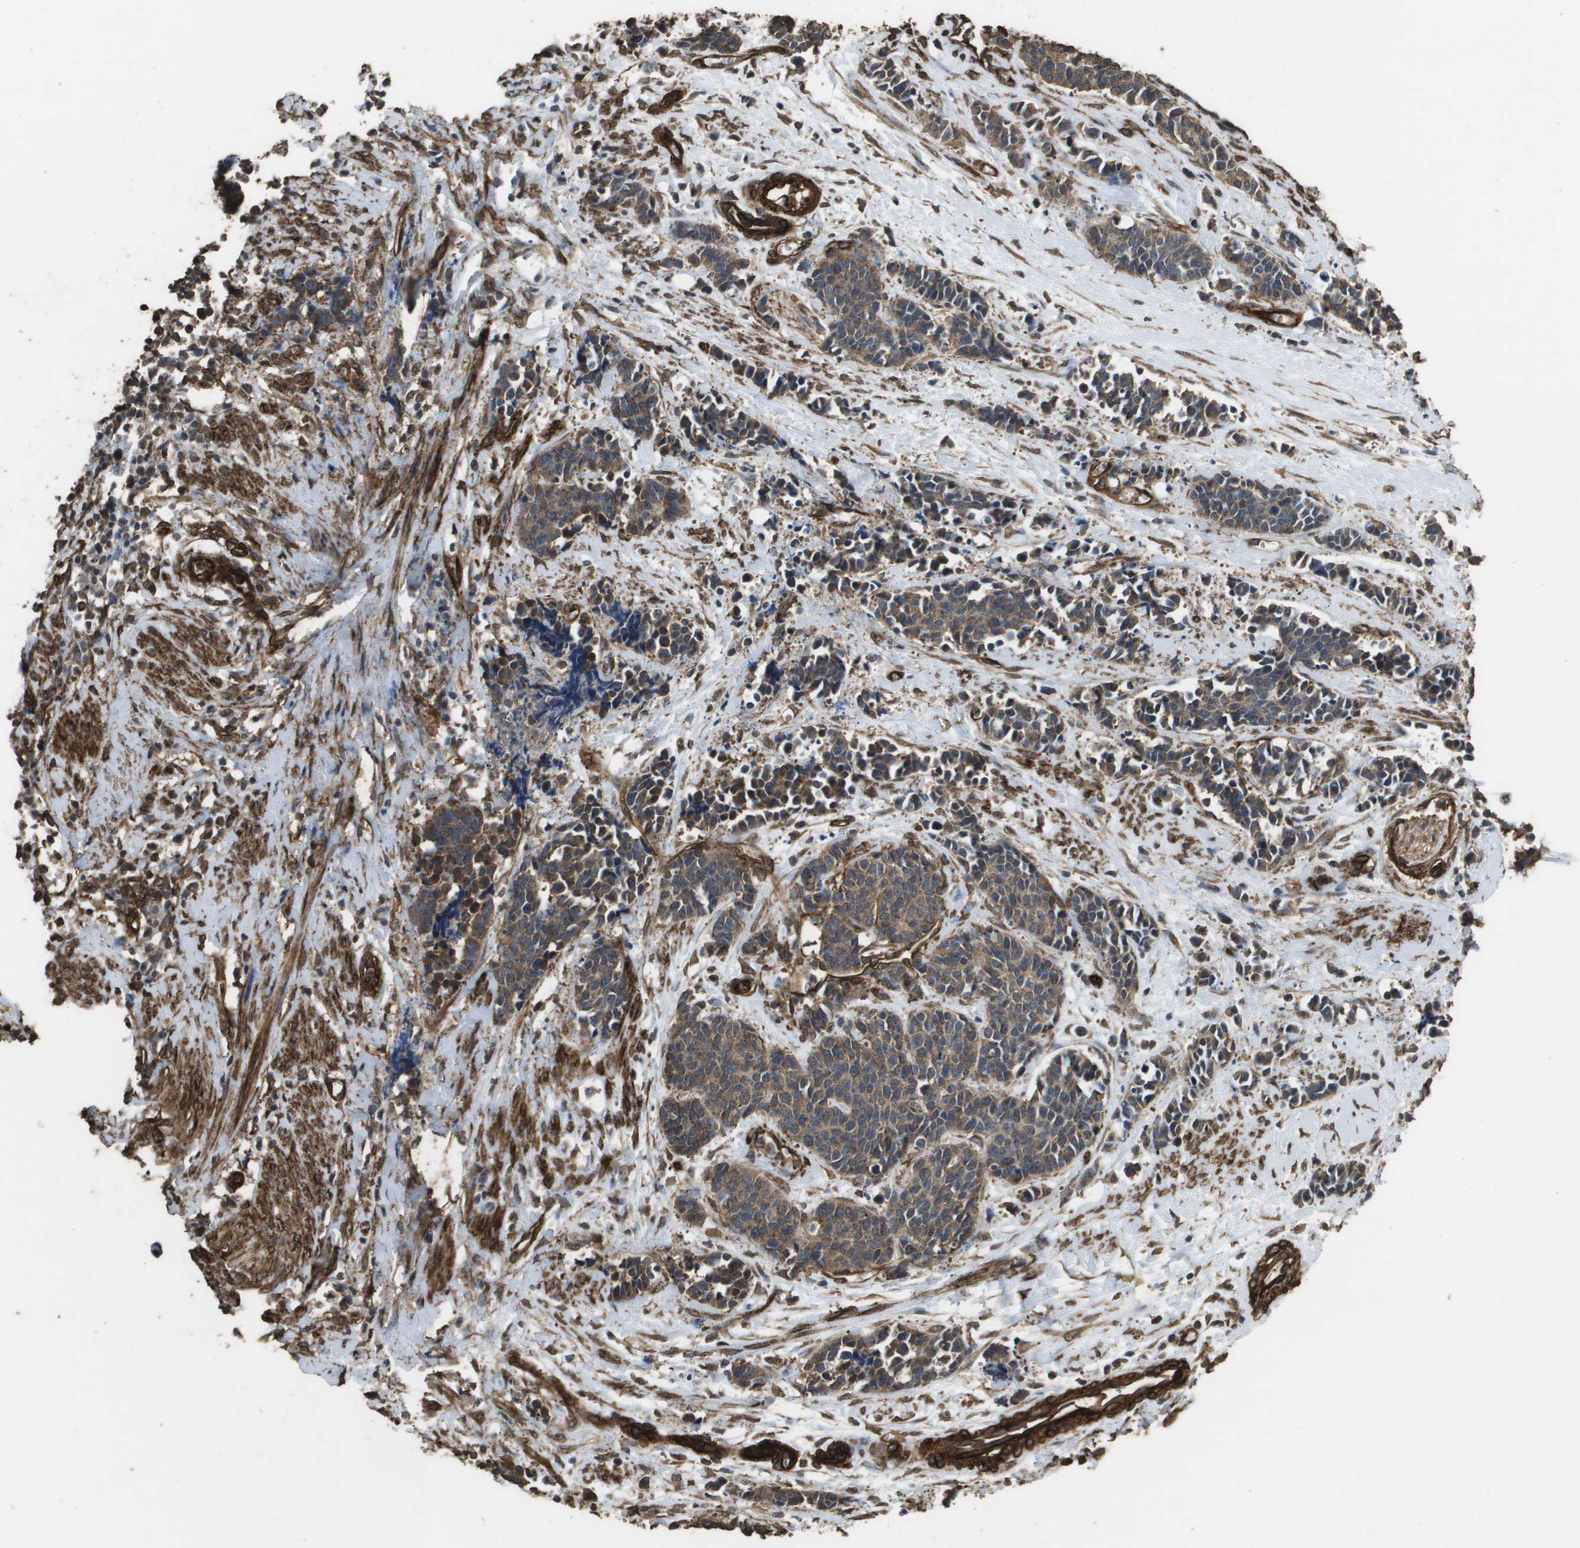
{"staining": {"intensity": "moderate", "quantity": ">75%", "location": "cytoplasmic/membranous"}, "tissue": "cervical cancer", "cell_type": "Tumor cells", "image_type": "cancer", "snomed": [{"axis": "morphology", "description": "Squamous cell carcinoma, NOS"}, {"axis": "topography", "description": "Cervix"}], "caption": "Moderate cytoplasmic/membranous protein expression is seen in about >75% of tumor cells in cervical cancer (squamous cell carcinoma).", "gene": "AAMP", "patient": {"sex": "female", "age": 35}}